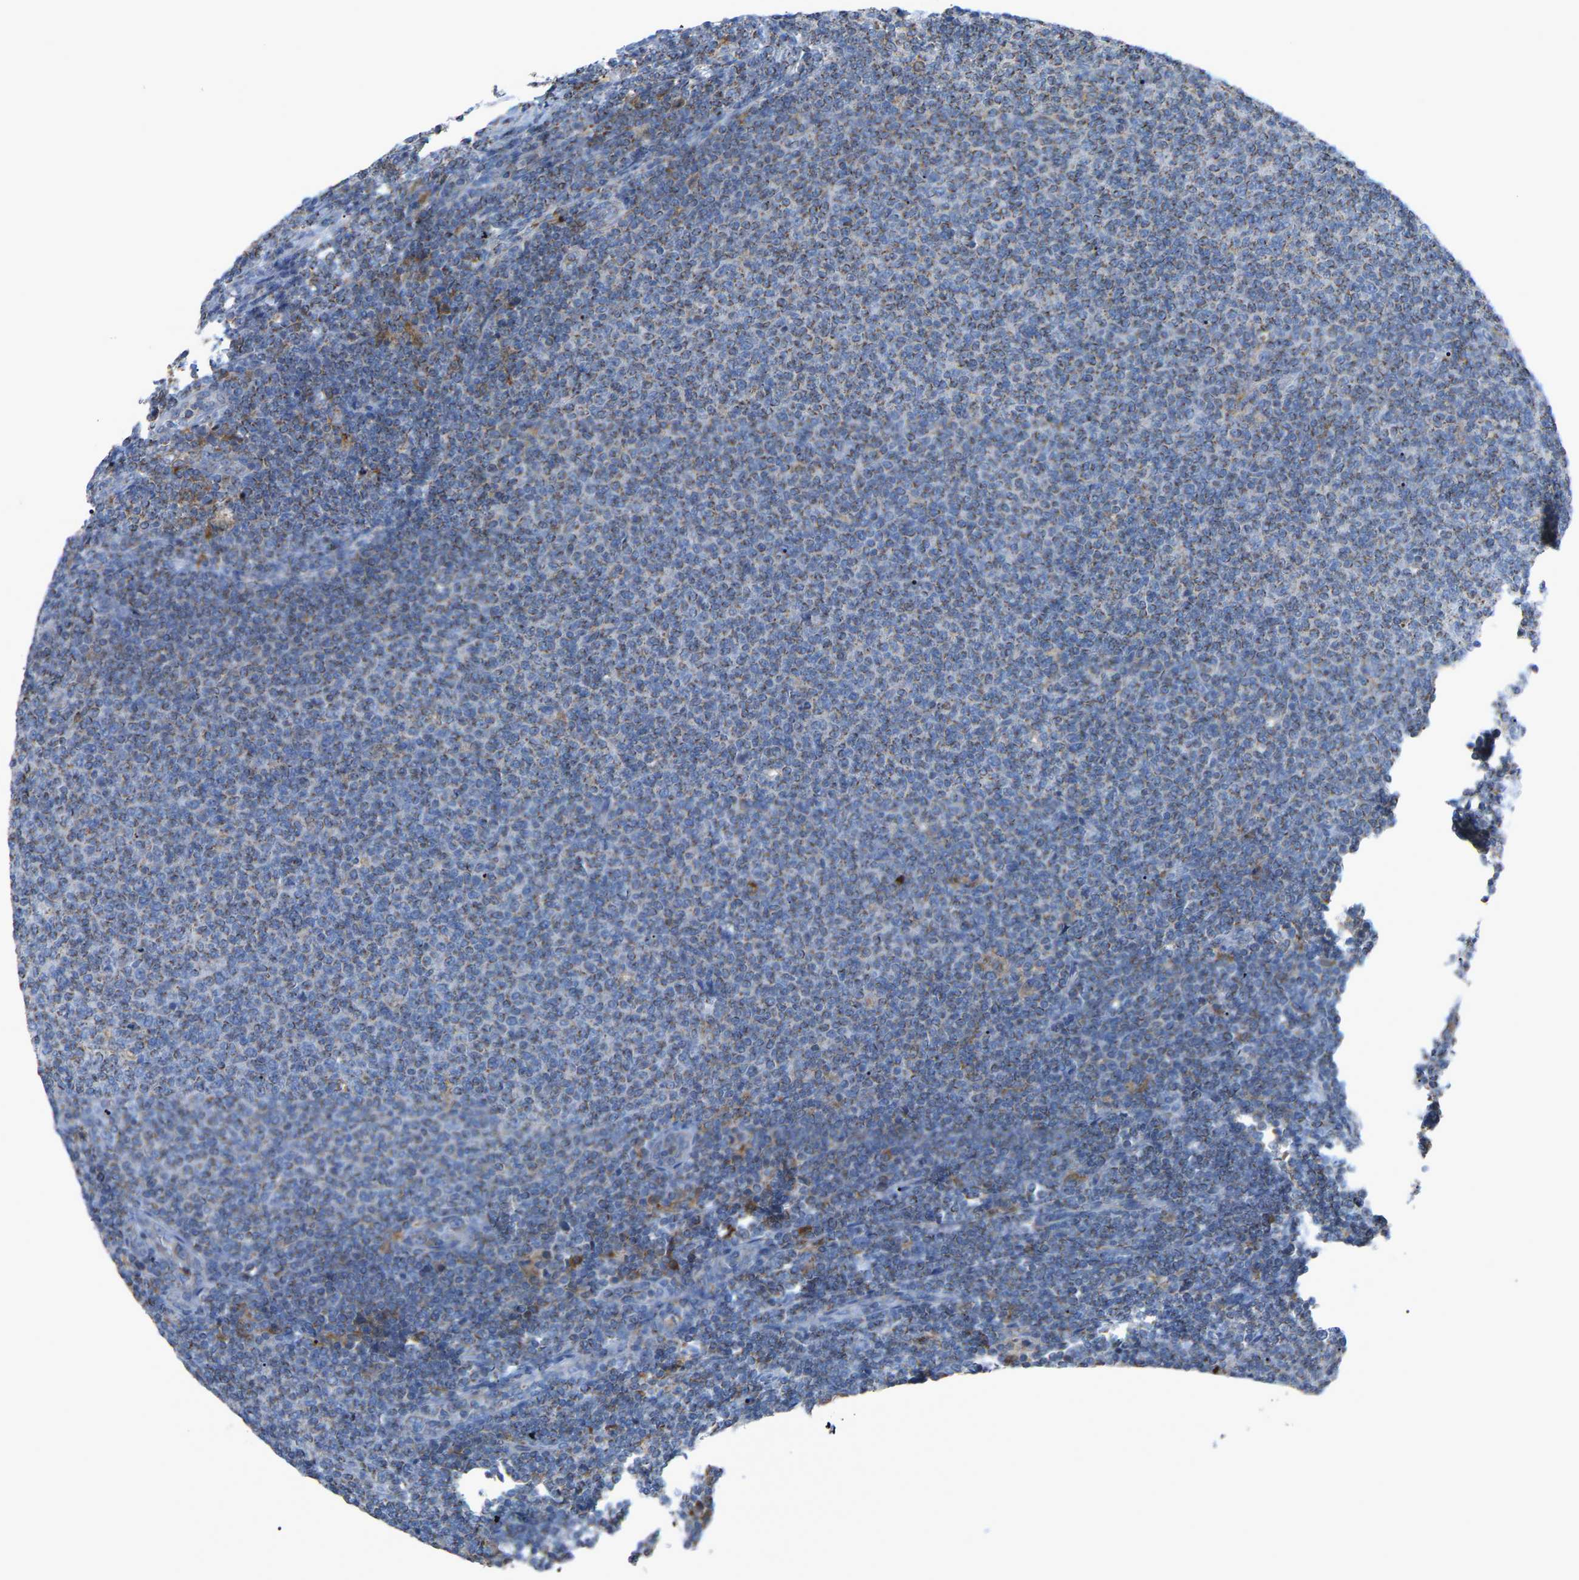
{"staining": {"intensity": "moderate", "quantity": ">75%", "location": "cytoplasmic/membranous"}, "tissue": "lymphoma", "cell_type": "Tumor cells", "image_type": "cancer", "snomed": [{"axis": "morphology", "description": "Malignant lymphoma, non-Hodgkin's type, Low grade"}, {"axis": "topography", "description": "Lymph node"}], "caption": "Protein analysis of lymphoma tissue exhibits moderate cytoplasmic/membranous staining in about >75% of tumor cells.", "gene": "CROT", "patient": {"sex": "male", "age": 66}}